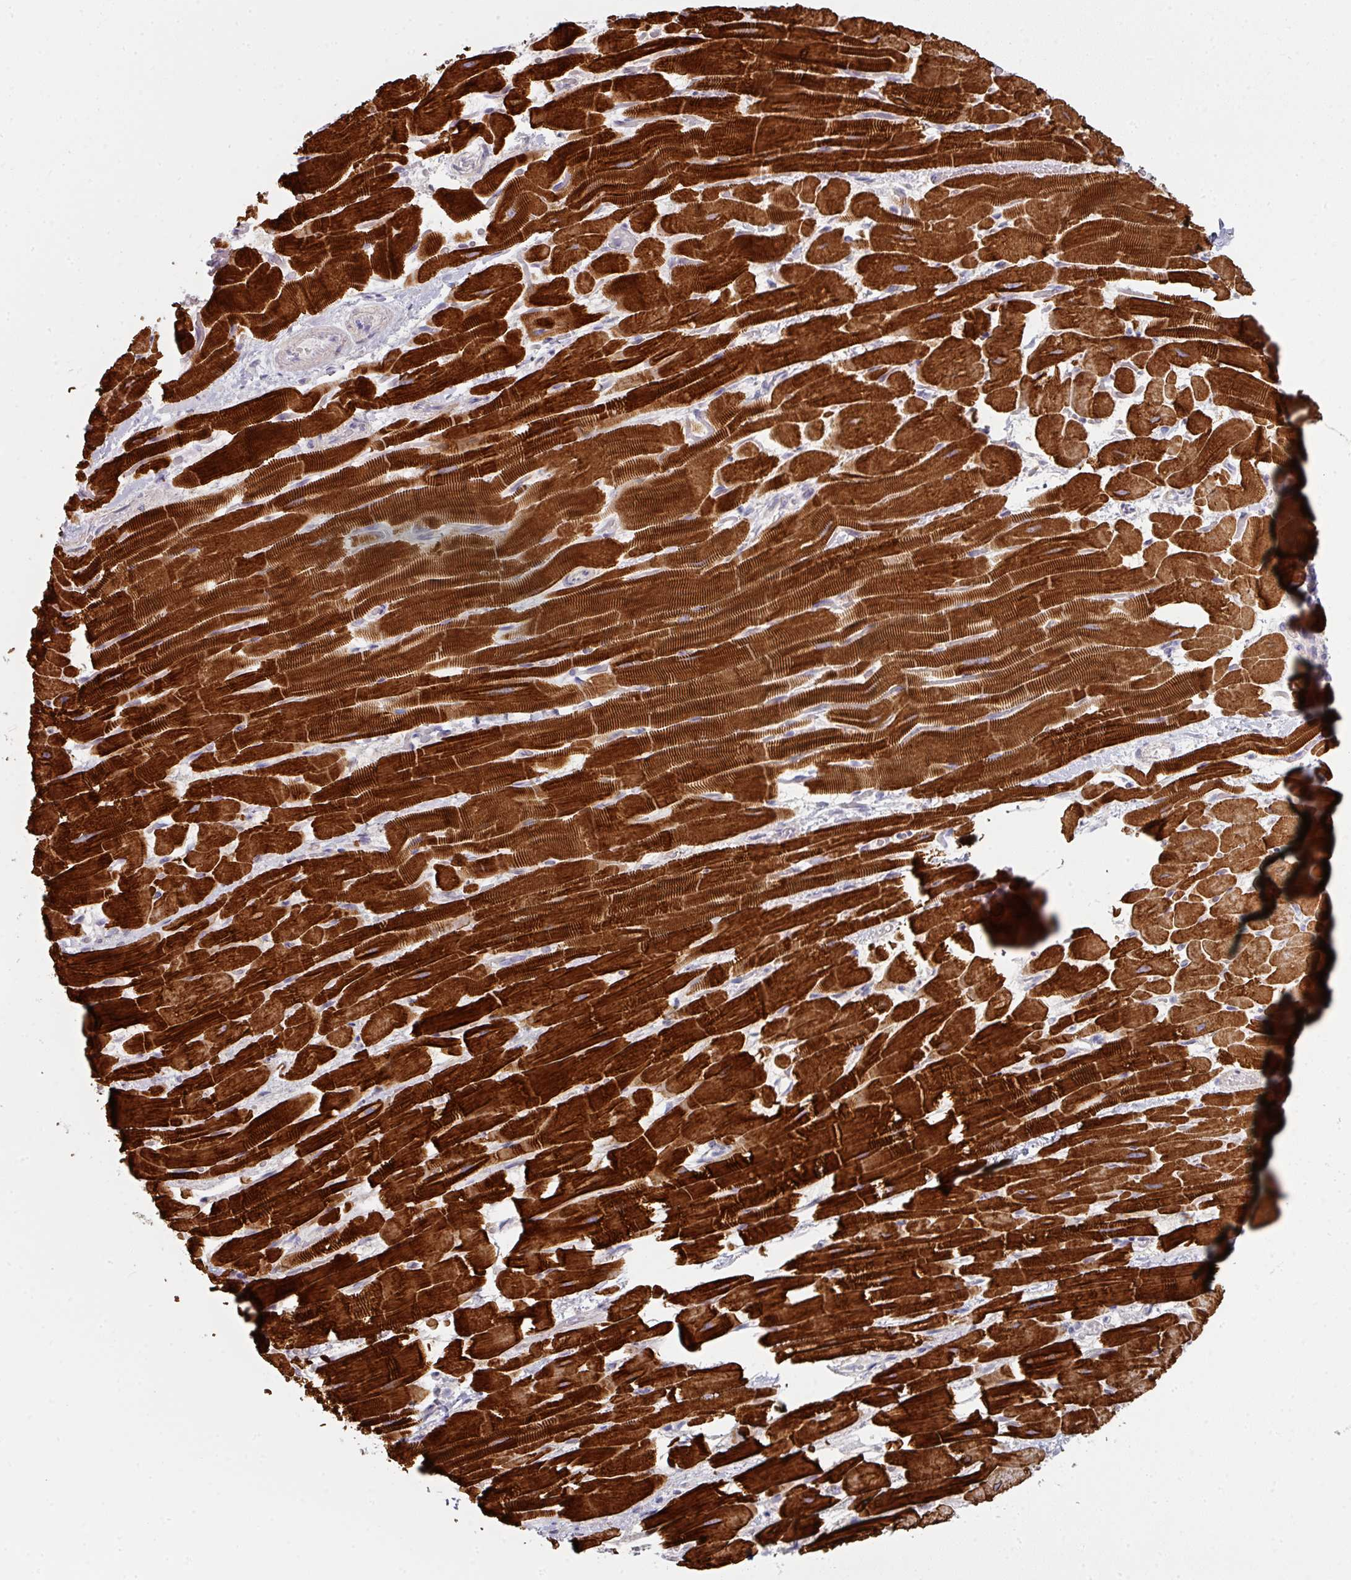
{"staining": {"intensity": "strong", "quantity": ">75%", "location": "cytoplasmic/membranous"}, "tissue": "heart muscle", "cell_type": "Cardiomyocytes", "image_type": "normal", "snomed": [{"axis": "morphology", "description": "Normal tissue, NOS"}, {"axis": "topography", "description": "Heart"}], "caption": "Heart muscle was stained to show a protein in brown. There is high levels of strong cytoplasmic/membranous expression in about >75% of cardiomyocytes. Using DAB (3,3'-diaminobenzidine) (brown) and hematoxylin (blue) stains, captured at high magnification using brightfield microscopy.", "gene": "NT5C1A", "patient": {"sex": "male", "age": 37}}